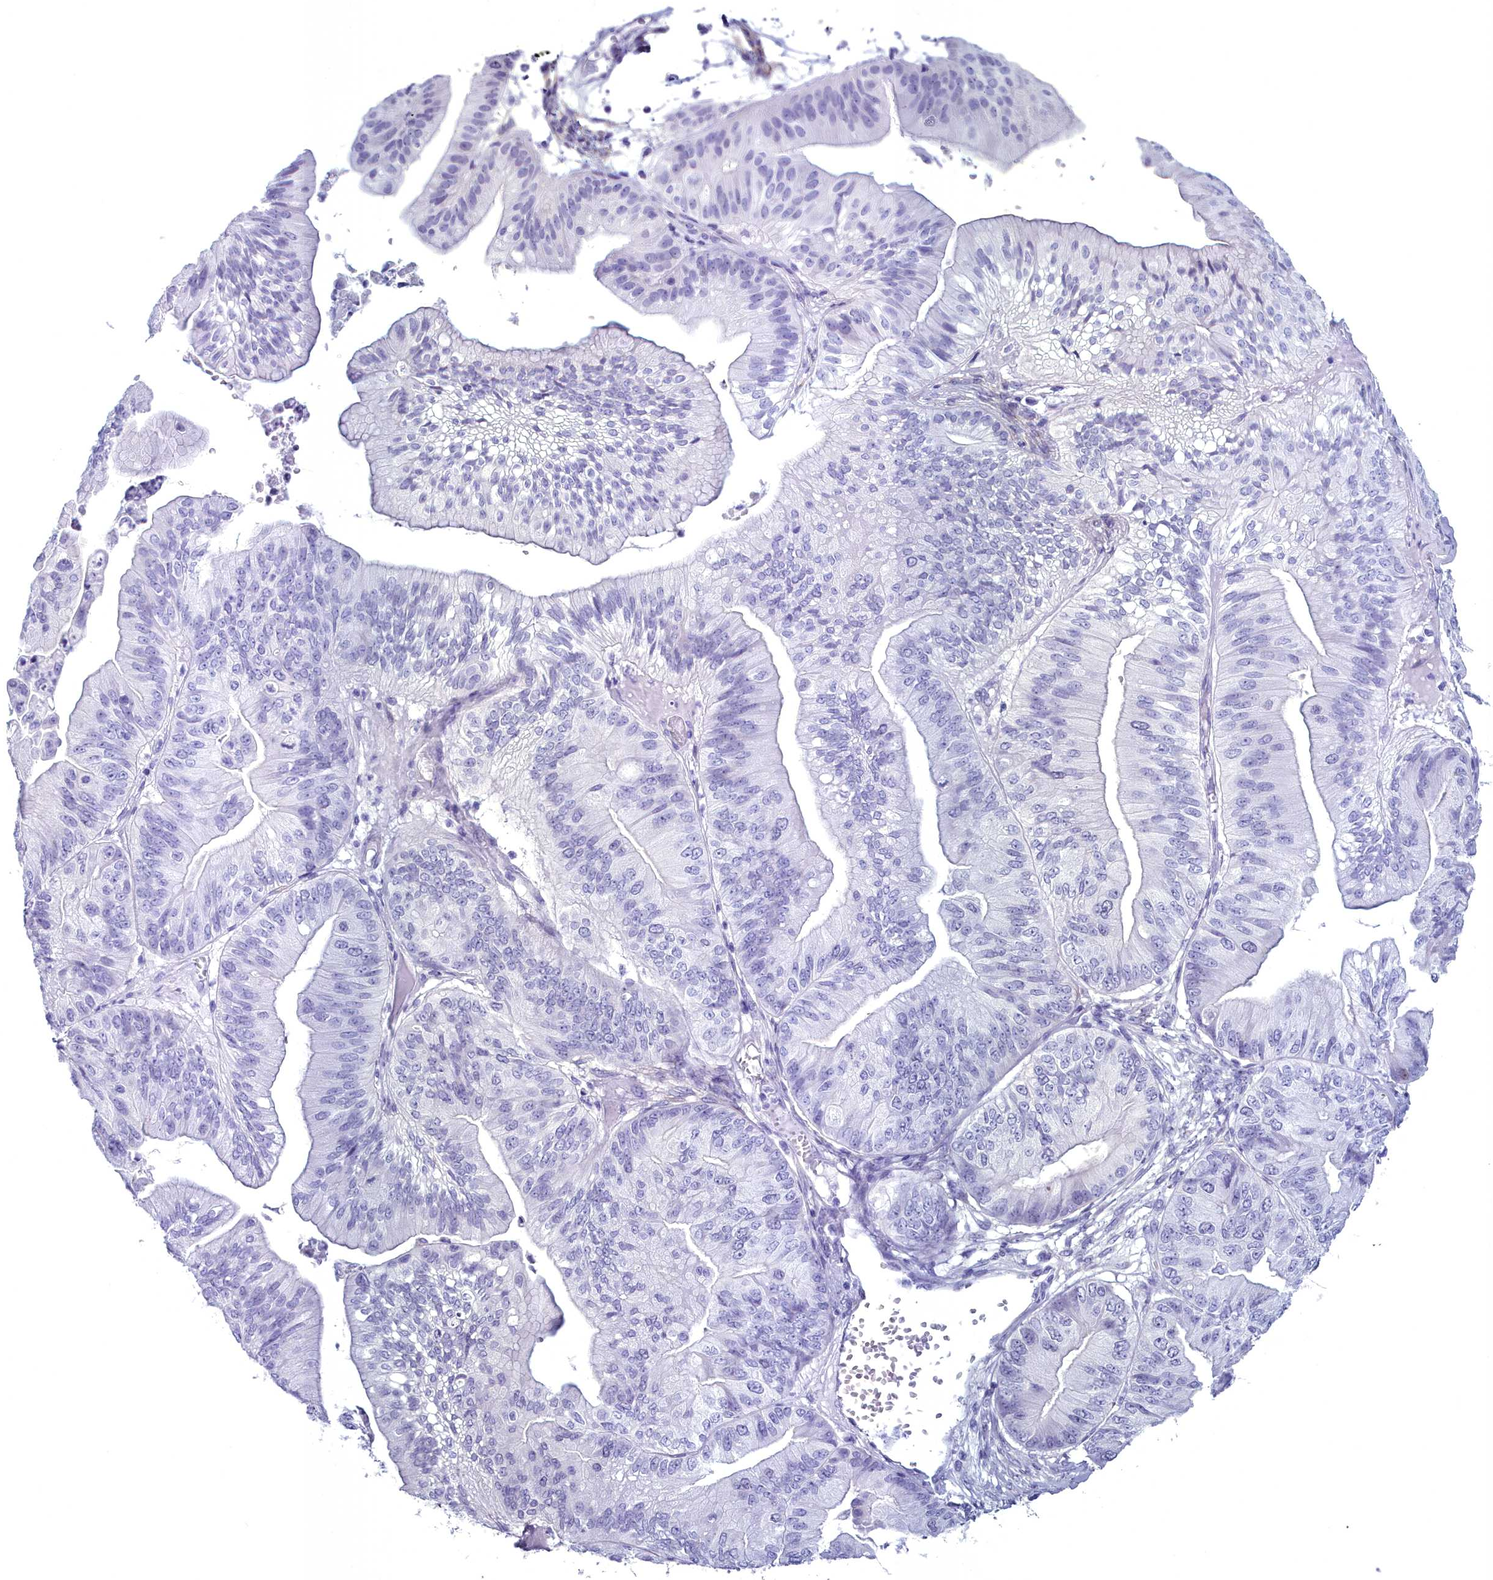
{"staining": {"intensity": "negative", "quantity": "none", "location": "none"}, "tissue": "ovarian cancer", "cell_type": "Tumor cells", "image_type": "cancer", "snomed": [{"axis": "morphology", "description": "Cystadenocarcinoma, mucinous, NOS"}, {"axis": "topography", "description": "Ovary"}], "caption": "Ovarian mucinous cystadenocarcinoma was stained to show a protein in brown. There is no significant staining in tumor cells.", "gene": "MAP6", "patient": {"sex": "female", "age": 61}}